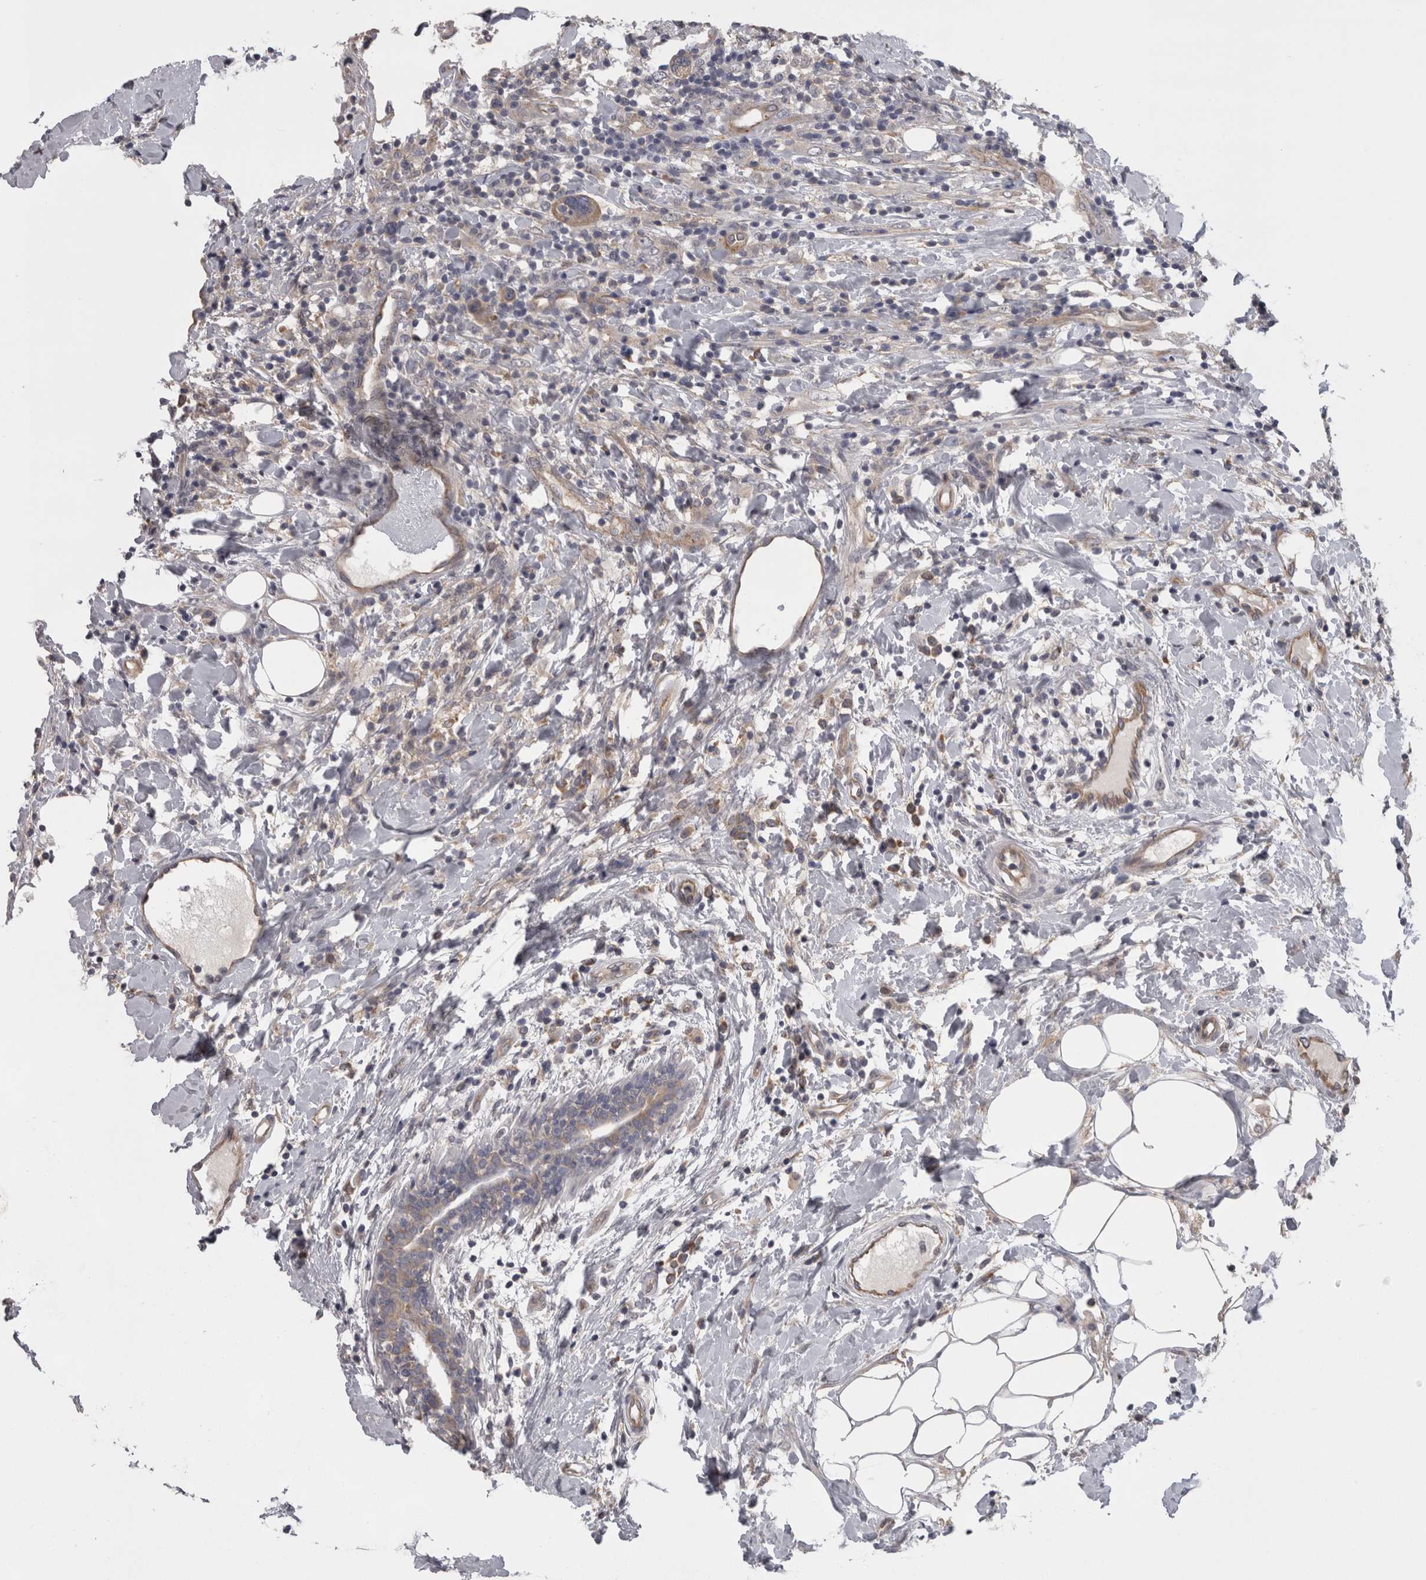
{"staining": {"intensity": "weak", "quantity": "<25%", "location": "cytoplasmic/membranous"}, "tissue": "breast cancer", "cell_type": "Tumor cells", "image_type": "cancer", "snomed": [{"axis": "morphology", "description": "Duct carcinoma"}, {"axis": "topography", "description": "Breast"}], "caption": "Protein analysis of breast cancer reveals no significant staining in tumor cells.", "gene": "LYZL6", "patient": {"sex": "female", "age": 37}}